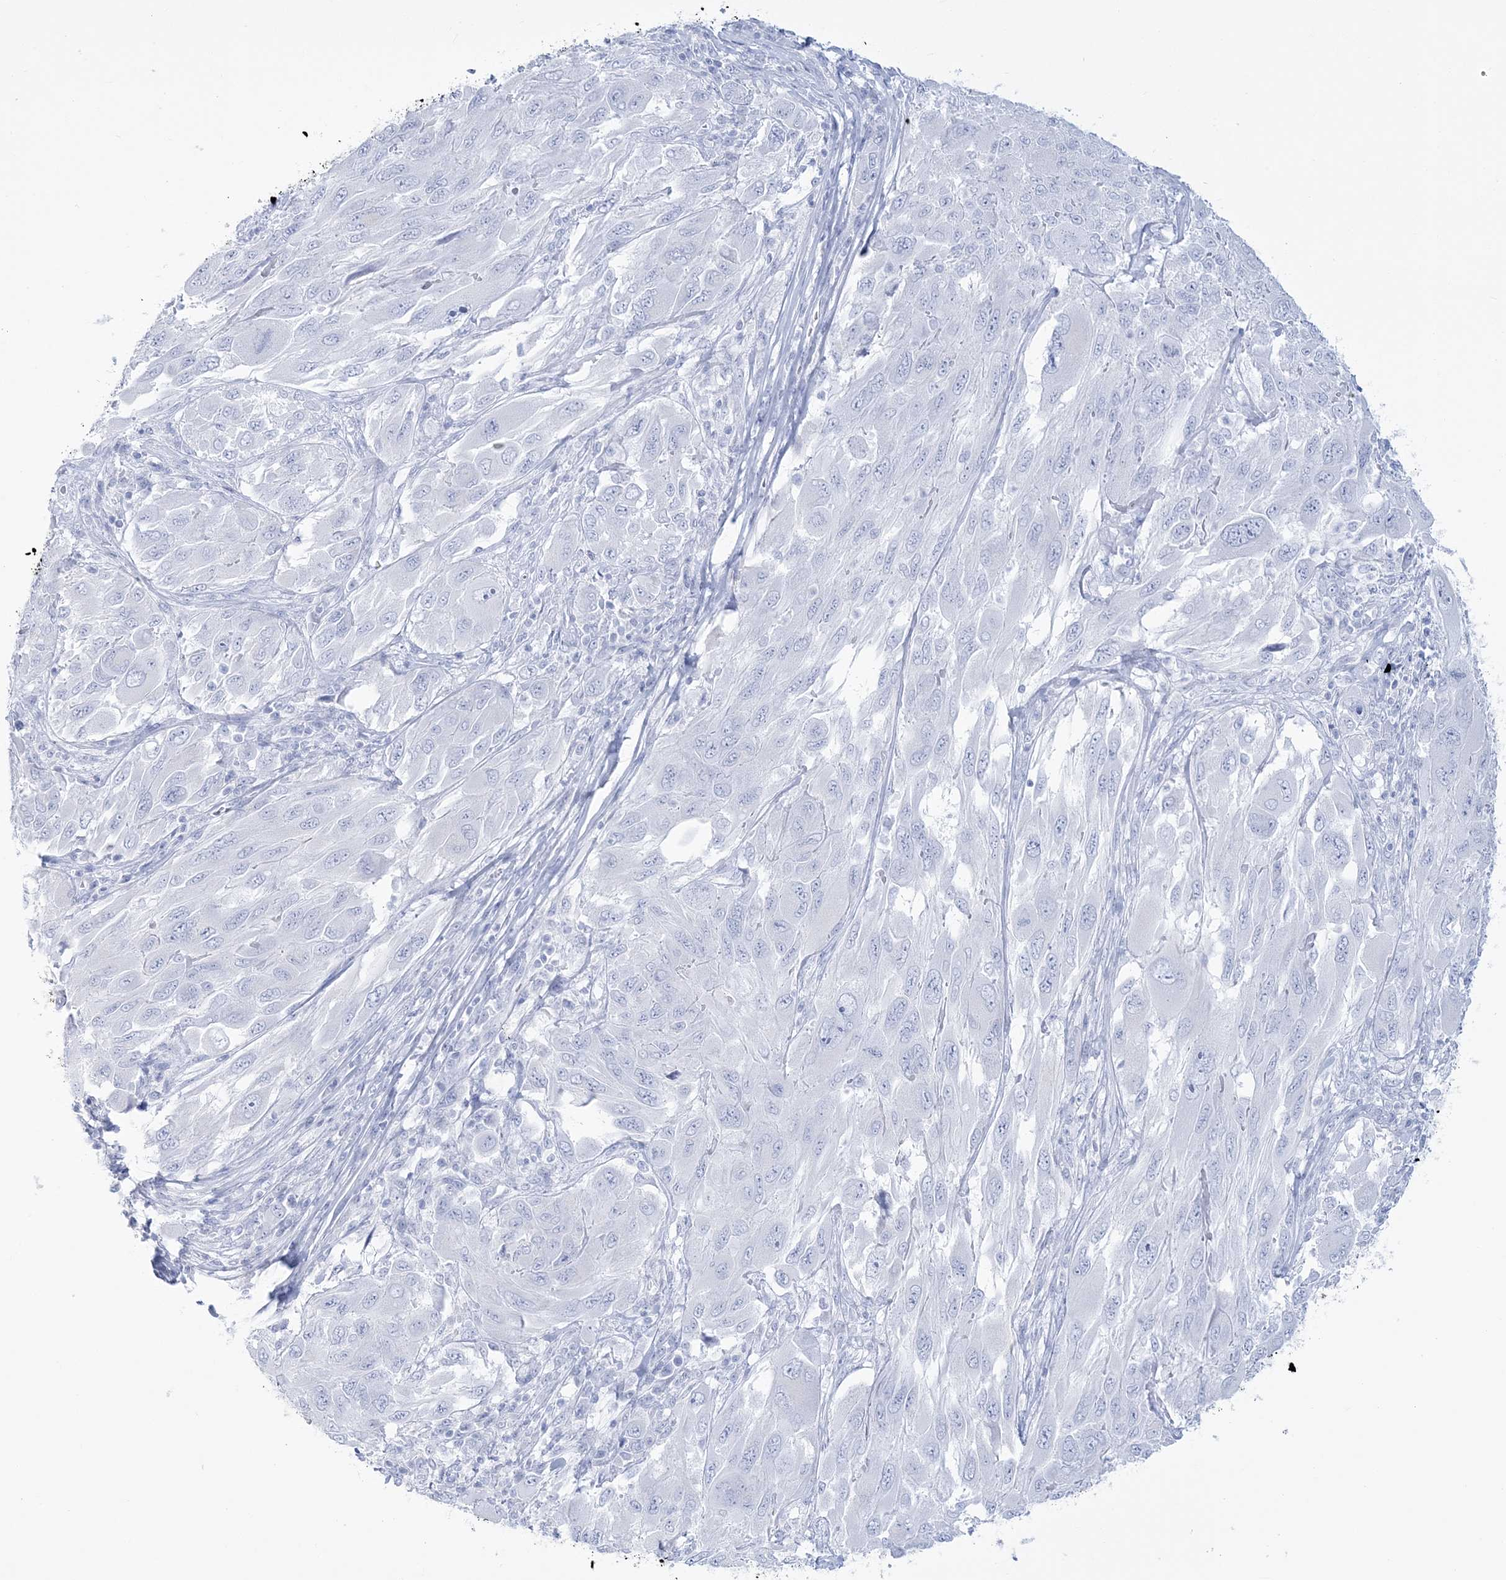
{"staining": {"intensity": "negative", "quantity": "none", "location": "none"}, "tissue": "melanoma", "cell_type": "Tumor cells", "image_type": "cancer", "snomed": [{"axis": "morphology", "description": "Malignant melanoma, NOS"}, {"axis": "topography", "description": "Skin"}], "caption": "Protein analysis of malignant melanoma exhibits no significant expression in tumor cells. (DAB IHC visualized using brightfield microscopy, high magnification).", "gene": "RBP2", "patient": {"sex": "female", "age": 91}}